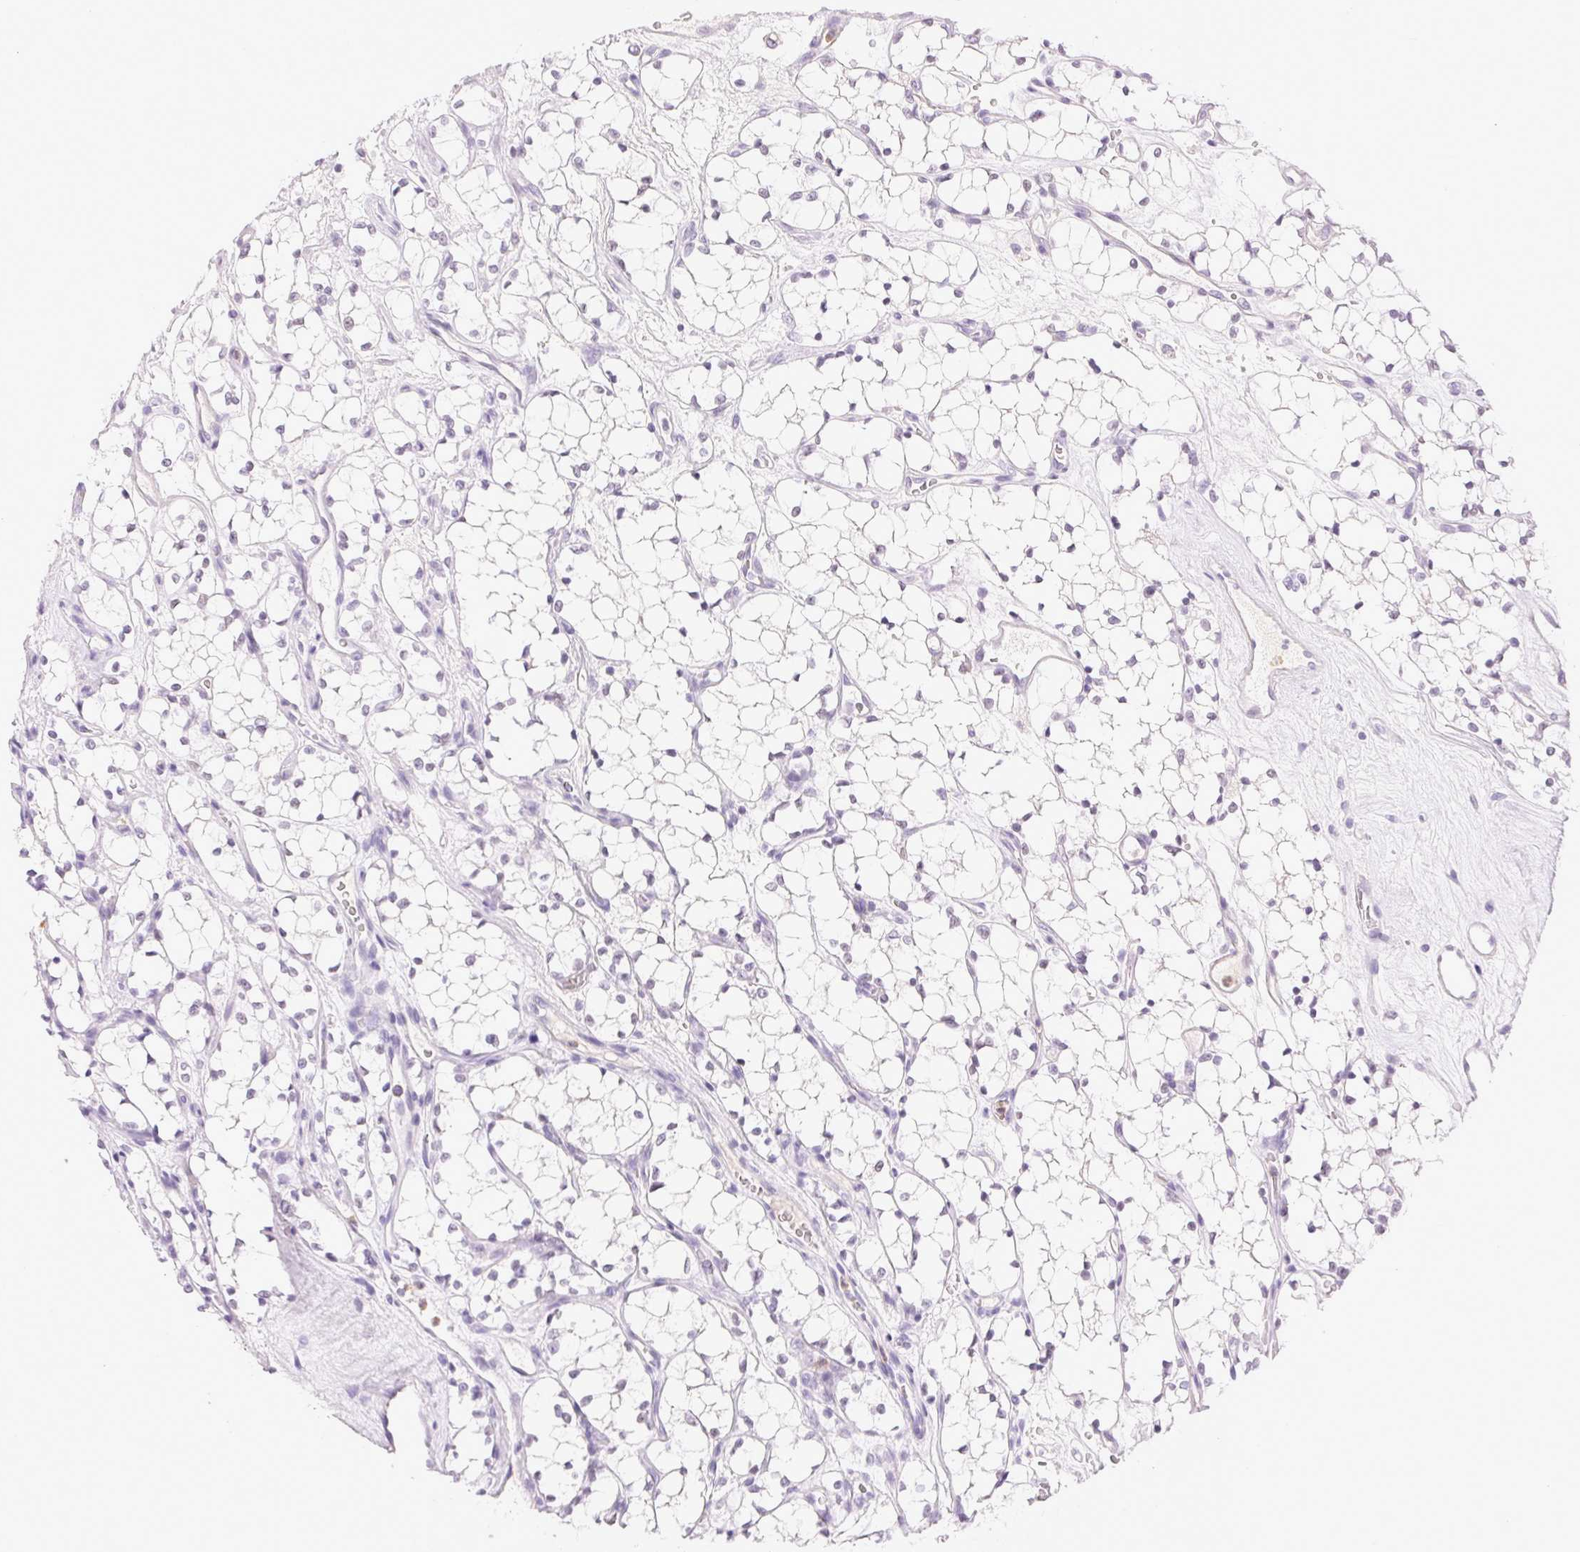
{"staining": {"intensity": "negative", "quantity": "none", "location": "none"}, "tissue": "renal cancer", "cell_type": "Tumor cells", "image_type": "cancer", "snomed": [{"axis": "morphology", "description": "Adenocarcinoma, NOS"}, {"axis": "topography", "description": "Kidney"}], "caption": "Tumor cells show no significant protein expression in renal cancer (adenocarcinoma). (Stains: DAB immunohistochemistry (IHC) with hematoxylin counter stain, Microscopy: brightfield microscopy at high magnification).", "gene": "EMX2", "patient": {"sex": "female", "age": 69}}